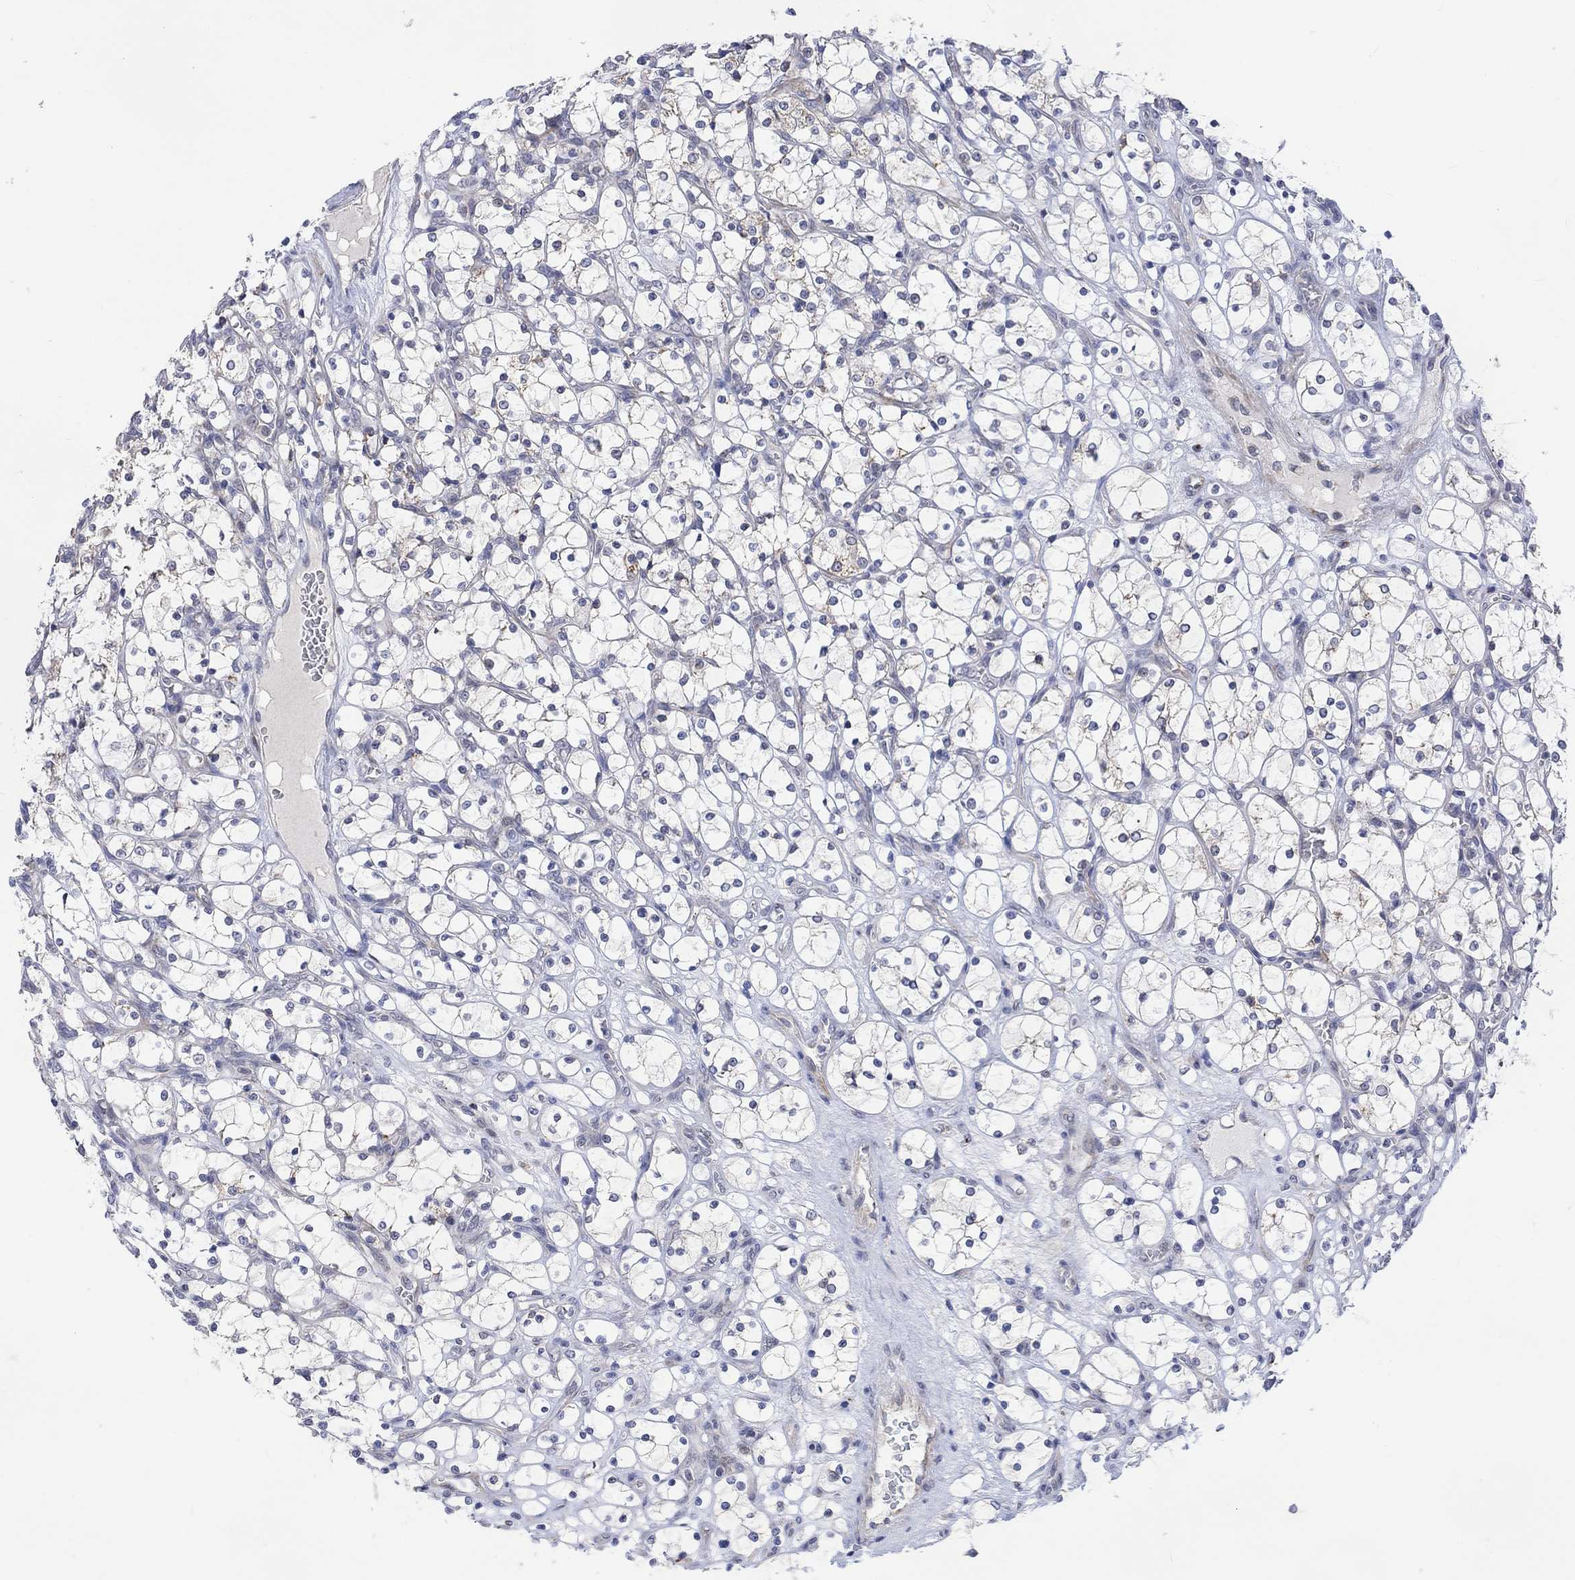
{"staining": {"intensity": "weak", "quantity": "<25%", "location": "cytoplasmic/membranous"}, "tissue": "renal cancer", "cell_type": "Tumor cells", "image_type": "cancer", "snomed": [{"axis": "morphology", "description": "Adenocarcinoma, NOS"}, {"axis": "topography", "description": "Kidney"}], "caption": "This histopathology image is of renal cancer stained with IHC to label a protein in brown with the nuclei are counter-stained blue. There is no positivity in tumor cells.", "gene": "SLC48A1", "patient": {"sex": "female", "age": 69}}